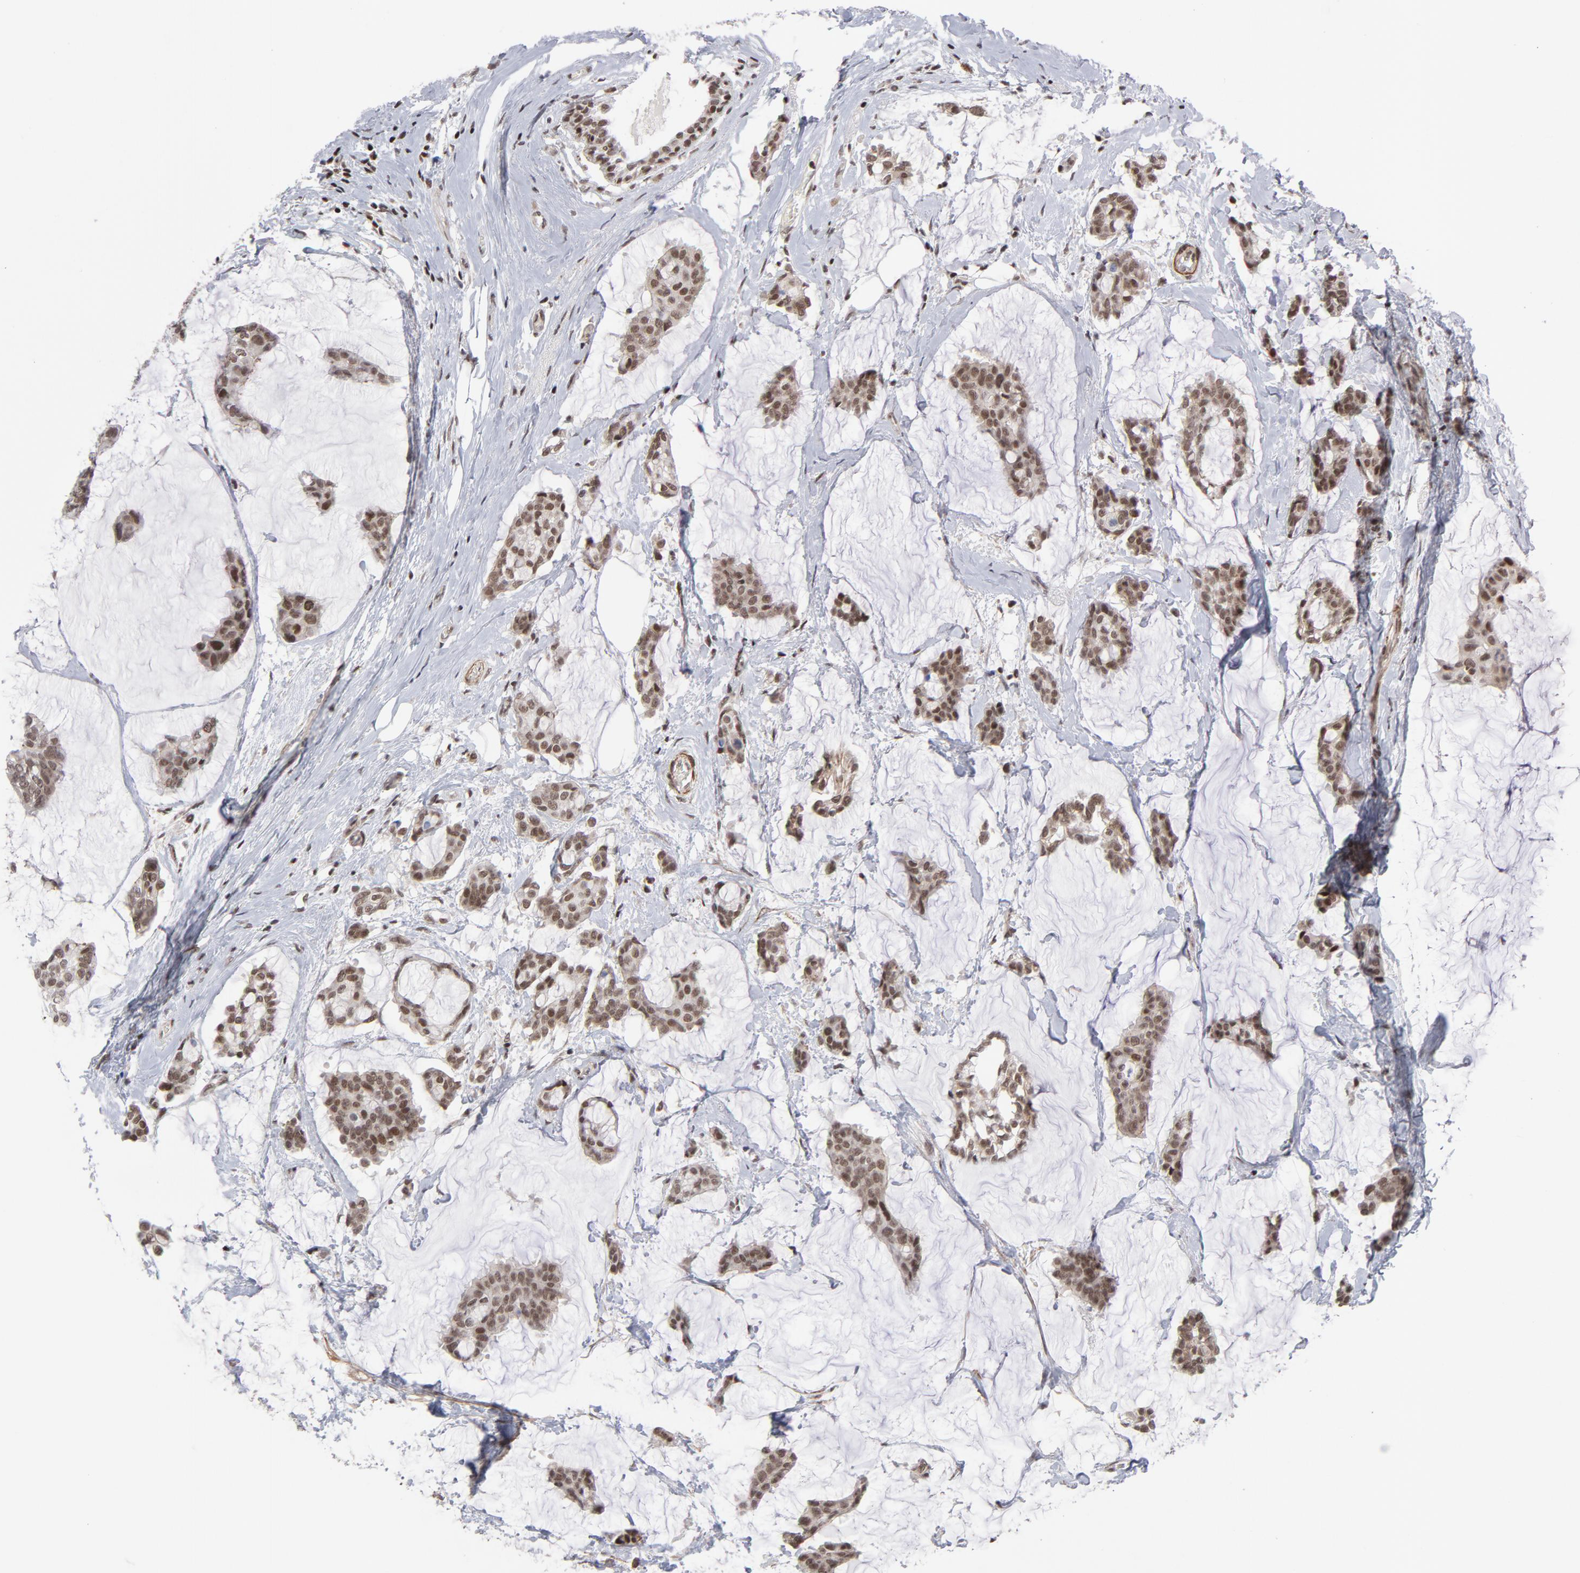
{"staining": {"intensity": "strong", "quantity": ">75%", "location": "nuclear"}, "tissue": "breast cancer", "cell_type": "Tumor cells", "image_type": "cancer", "snomed": [{"axis": "morphology", "description": "Duct carcinoma"}, {"axis": "topography", "description": "Breast"}], "caption": "IHC micrograph of neoplastic tissue: breast cancer stained using IHC displays high levels of strong protein expression localized specifically in the nuclear of tumor cells, appearing as a nuclear brown color.", "gene": "CTCF", "patient": {"sex": "female", "age": 93}}